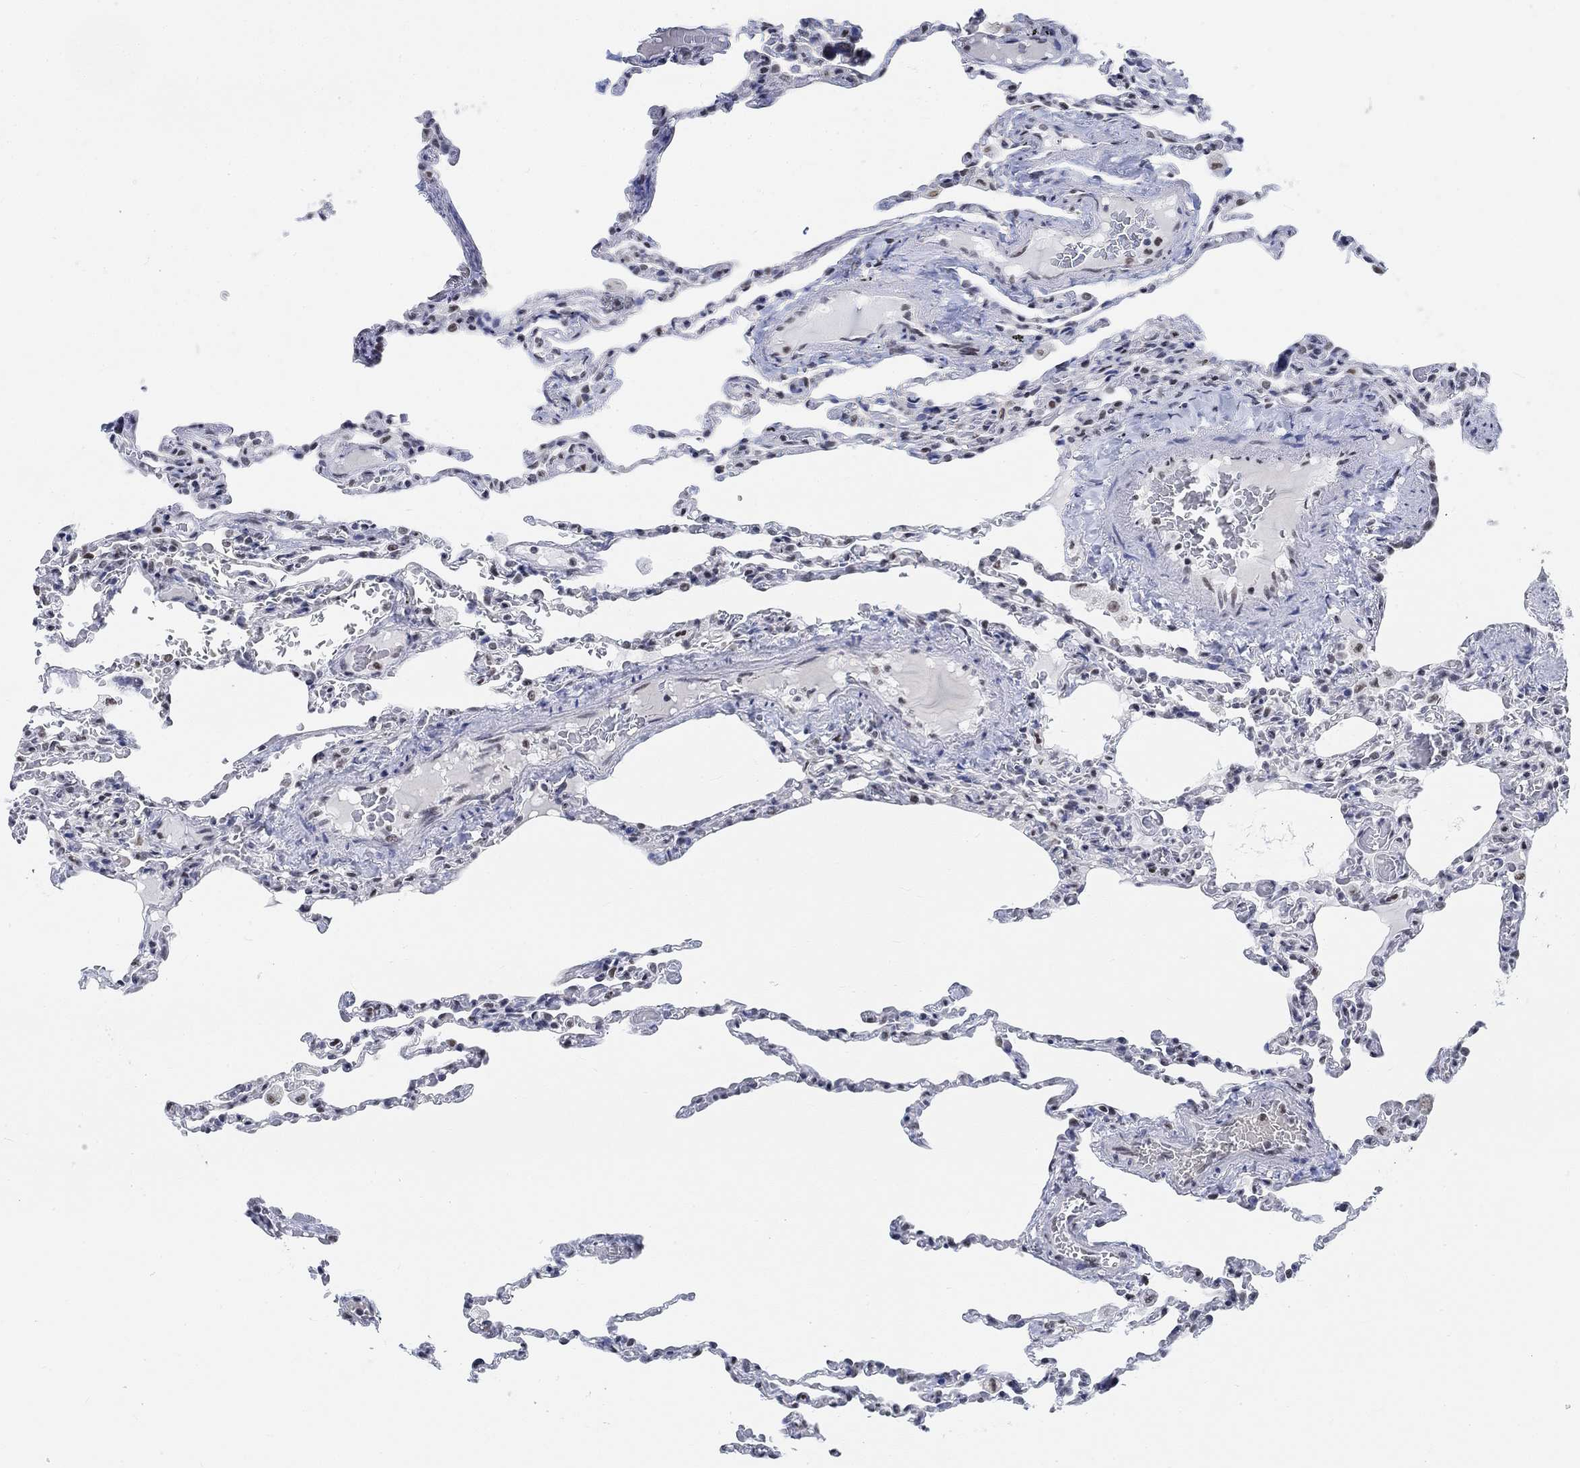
{"staining": {"intensity": "negative", "quantity": "none", "location": "none"}, "tissue": "lung", "cell_type": "Alveolar cells", "image_type": "normal", "snomed": [{"axis": "morphology", "description": "Normal tissue, NOS"}, {"axis": "topography", "description": "Lung"}], "caption": "Immunohistochemistry photomicrograph of benign lung: human lung stained with DAB demonstrates no significant protein expression in alveolar cells. The staining was performed using DAB (3,3'-diaminobenzidine) to visualize the protein expression in brown, while the nuclei were stained in blue with hematoxylin (Magnification: 20x).", "gene": "KCNH8", "patient": {"sex": "female", "age": 43}}